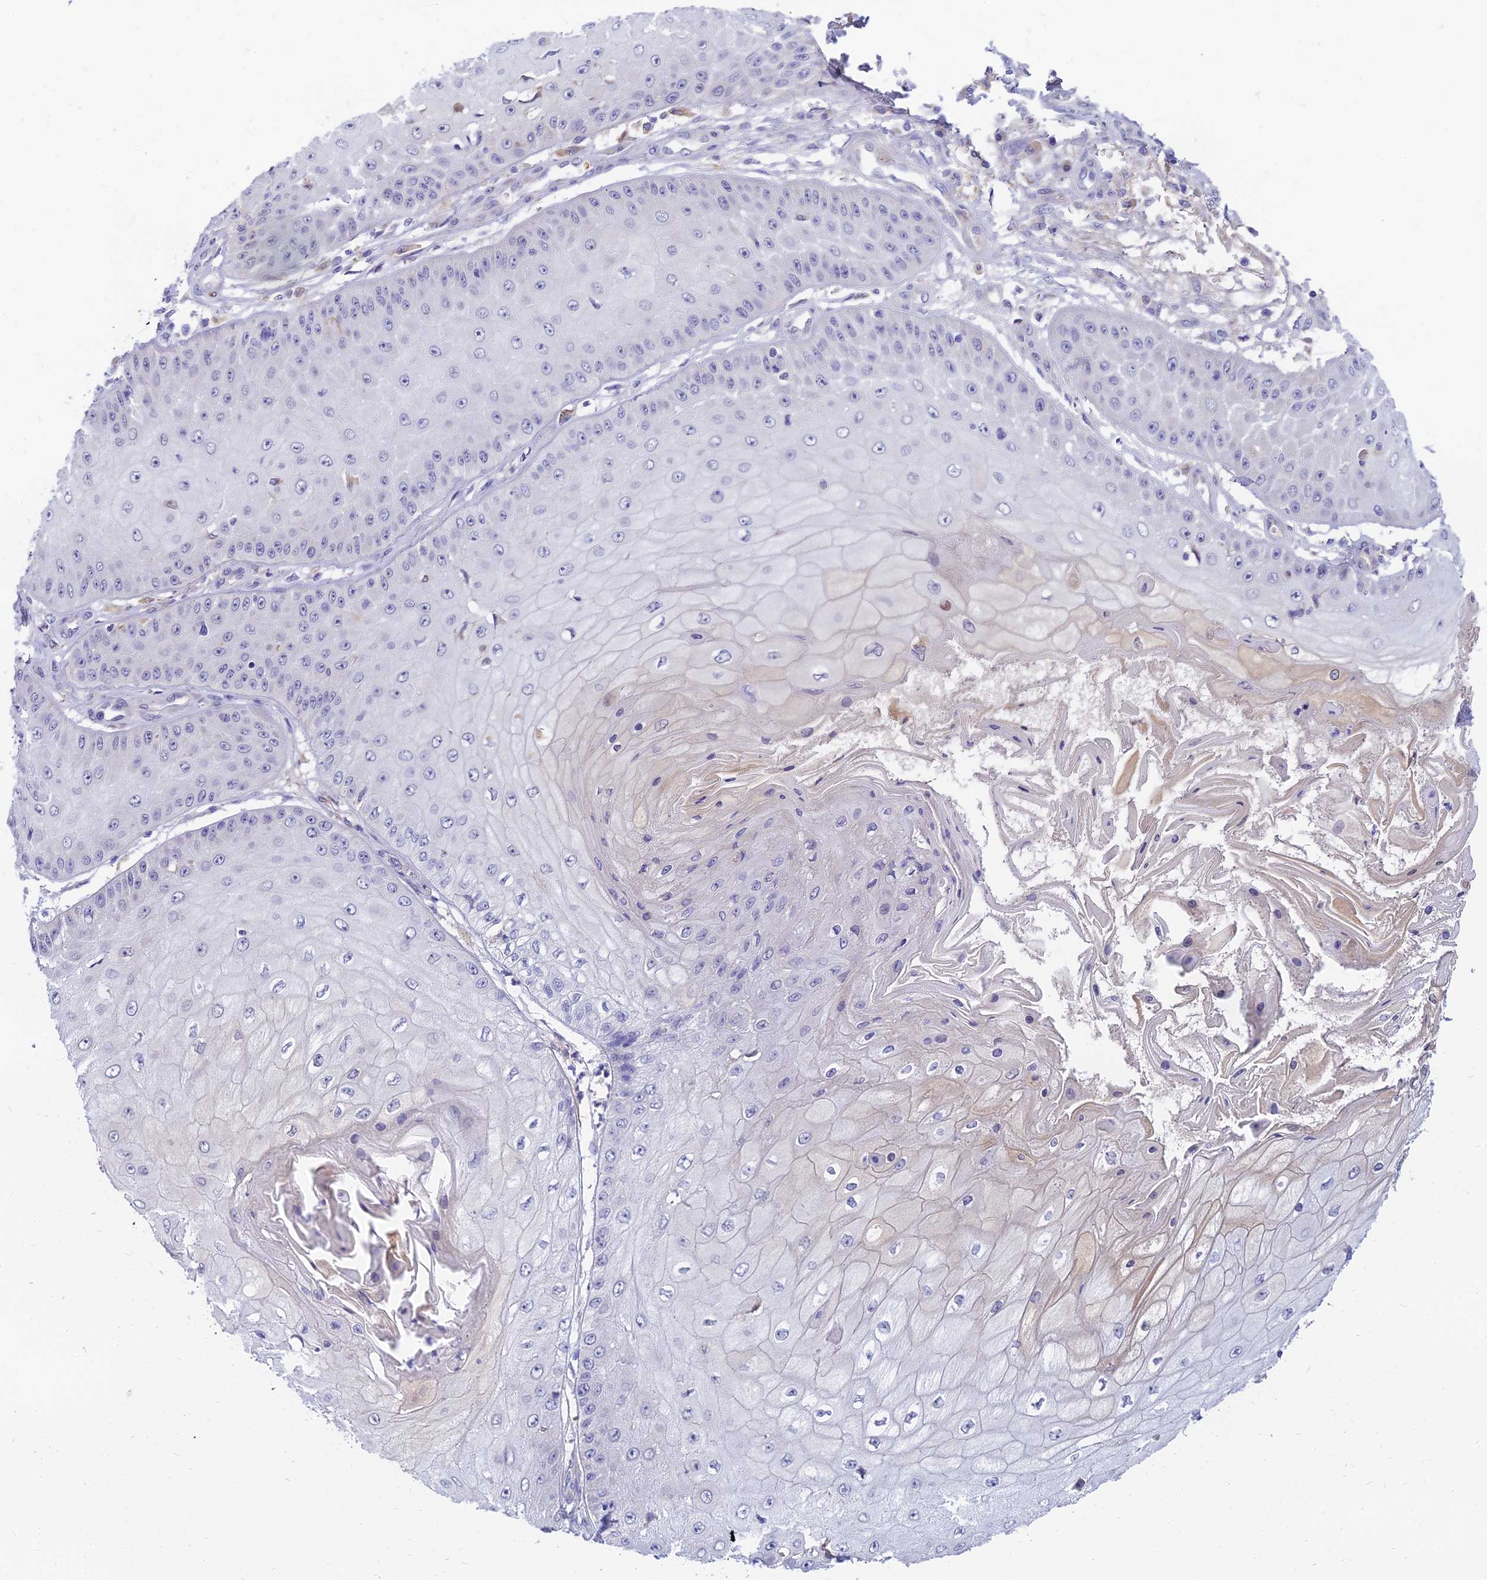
{"staining": {"intensity": "negative", "quantity": "none", "location": "none"}, "tissue": "skin cancer", "cell_type": "Tumor cells", "image_type": "cancer", "snomed": [{"axis": "morphology", "description": "Squamous cell carcinoma, NOS"}, {"axis": "topography", "description": "Skin"}], "caption": "Histopathology image shows no protein staining in tumor cells of squamous cell carcinoma (skin) tissue.", "gene": "ANKS4B", "patient": {"sex": "male", "age": 70}}